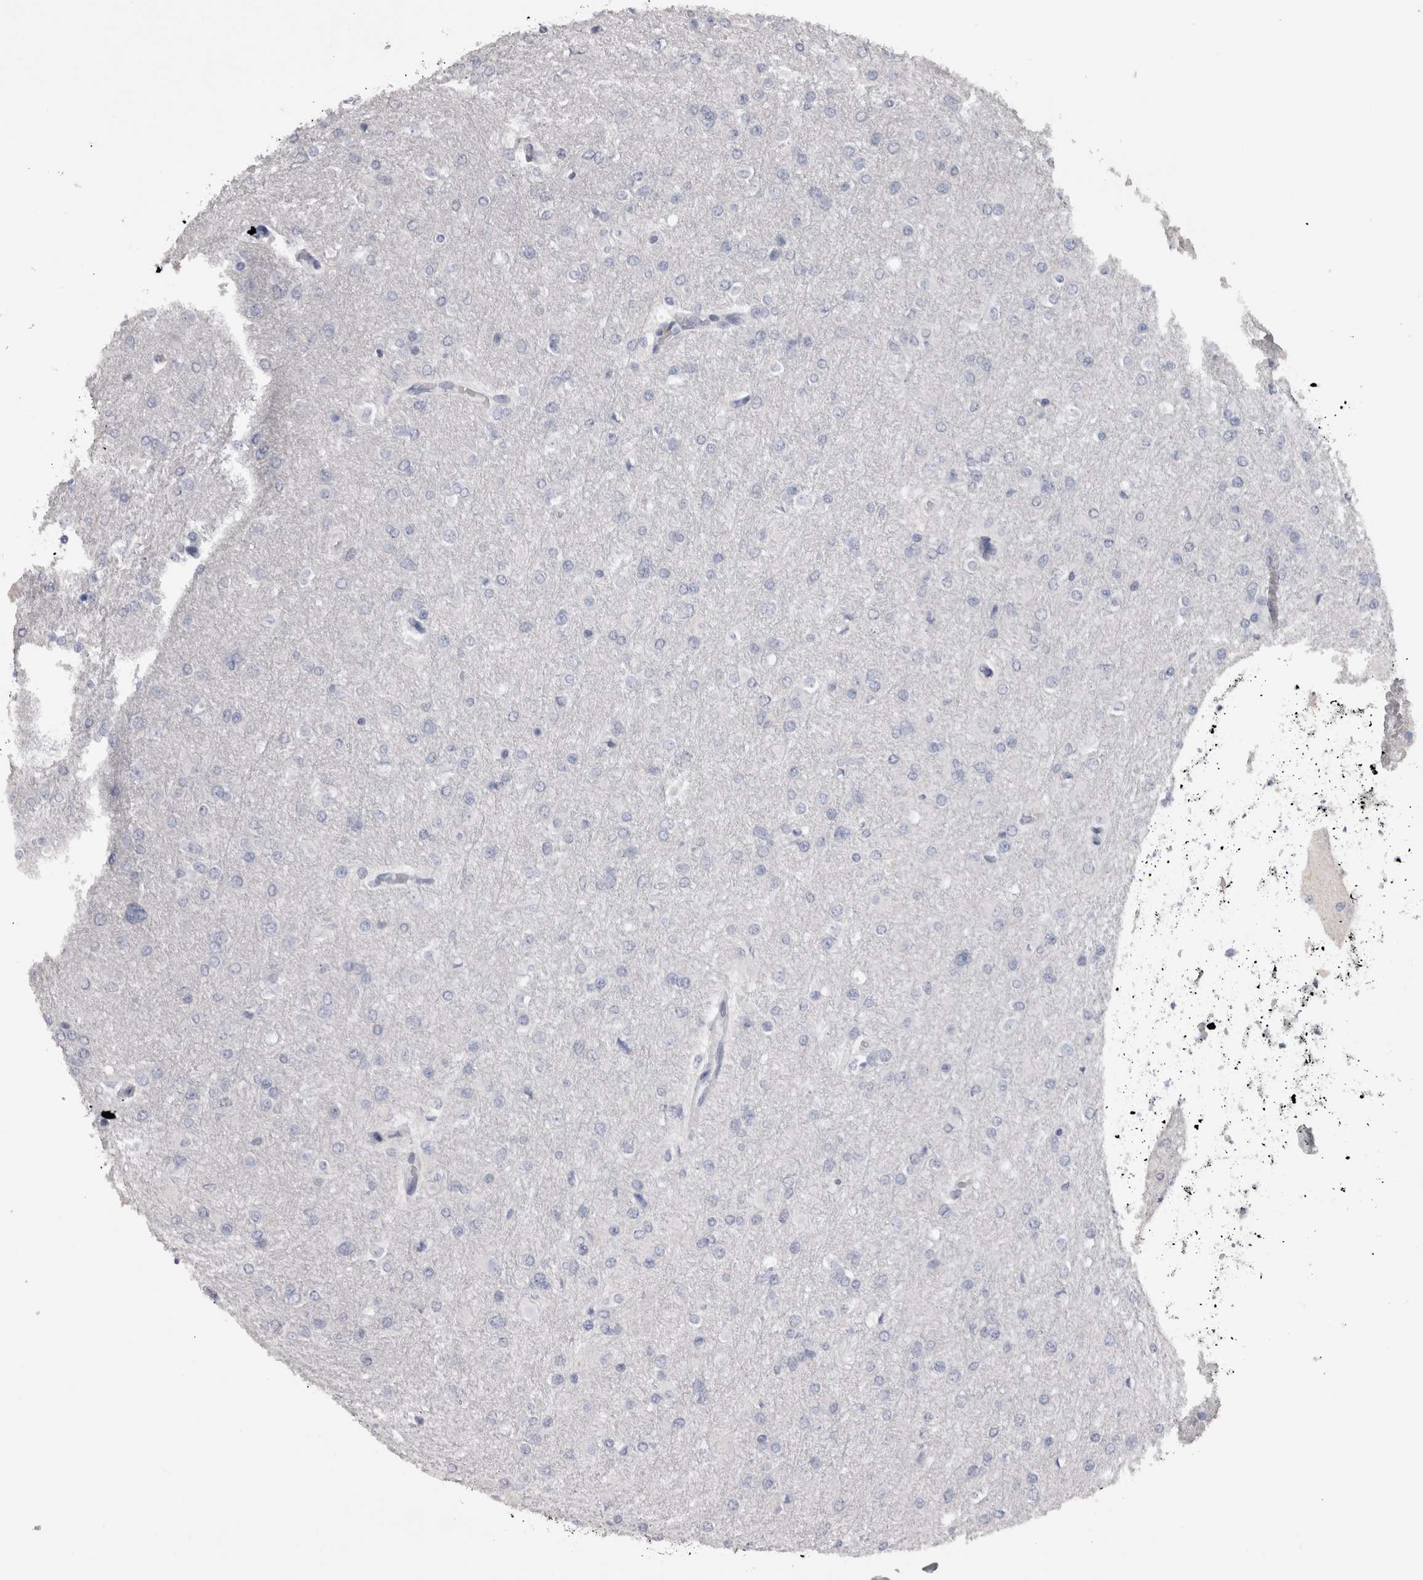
{"staining": {"intensity": "negative", "quantity": "none", "location": "none"}, "tissue": "glioma", "cell_type": "Tumor cells", "image_type": "cancer", "snomed": [{"axis": "morphology", "description": "Glioma, malignant, High grade"}, {"axis": "topography", "description": "Cerebral cortex"}], "caption": "Malignant glioma (high-grade) was stained to show a protein in brown. There is no significant positivity in tumor cells. (DAB immunohistochemistry with hematoxylin counter stain).", "gene": "ADAM2", "patient": {"sex": "female", "age": 36}}